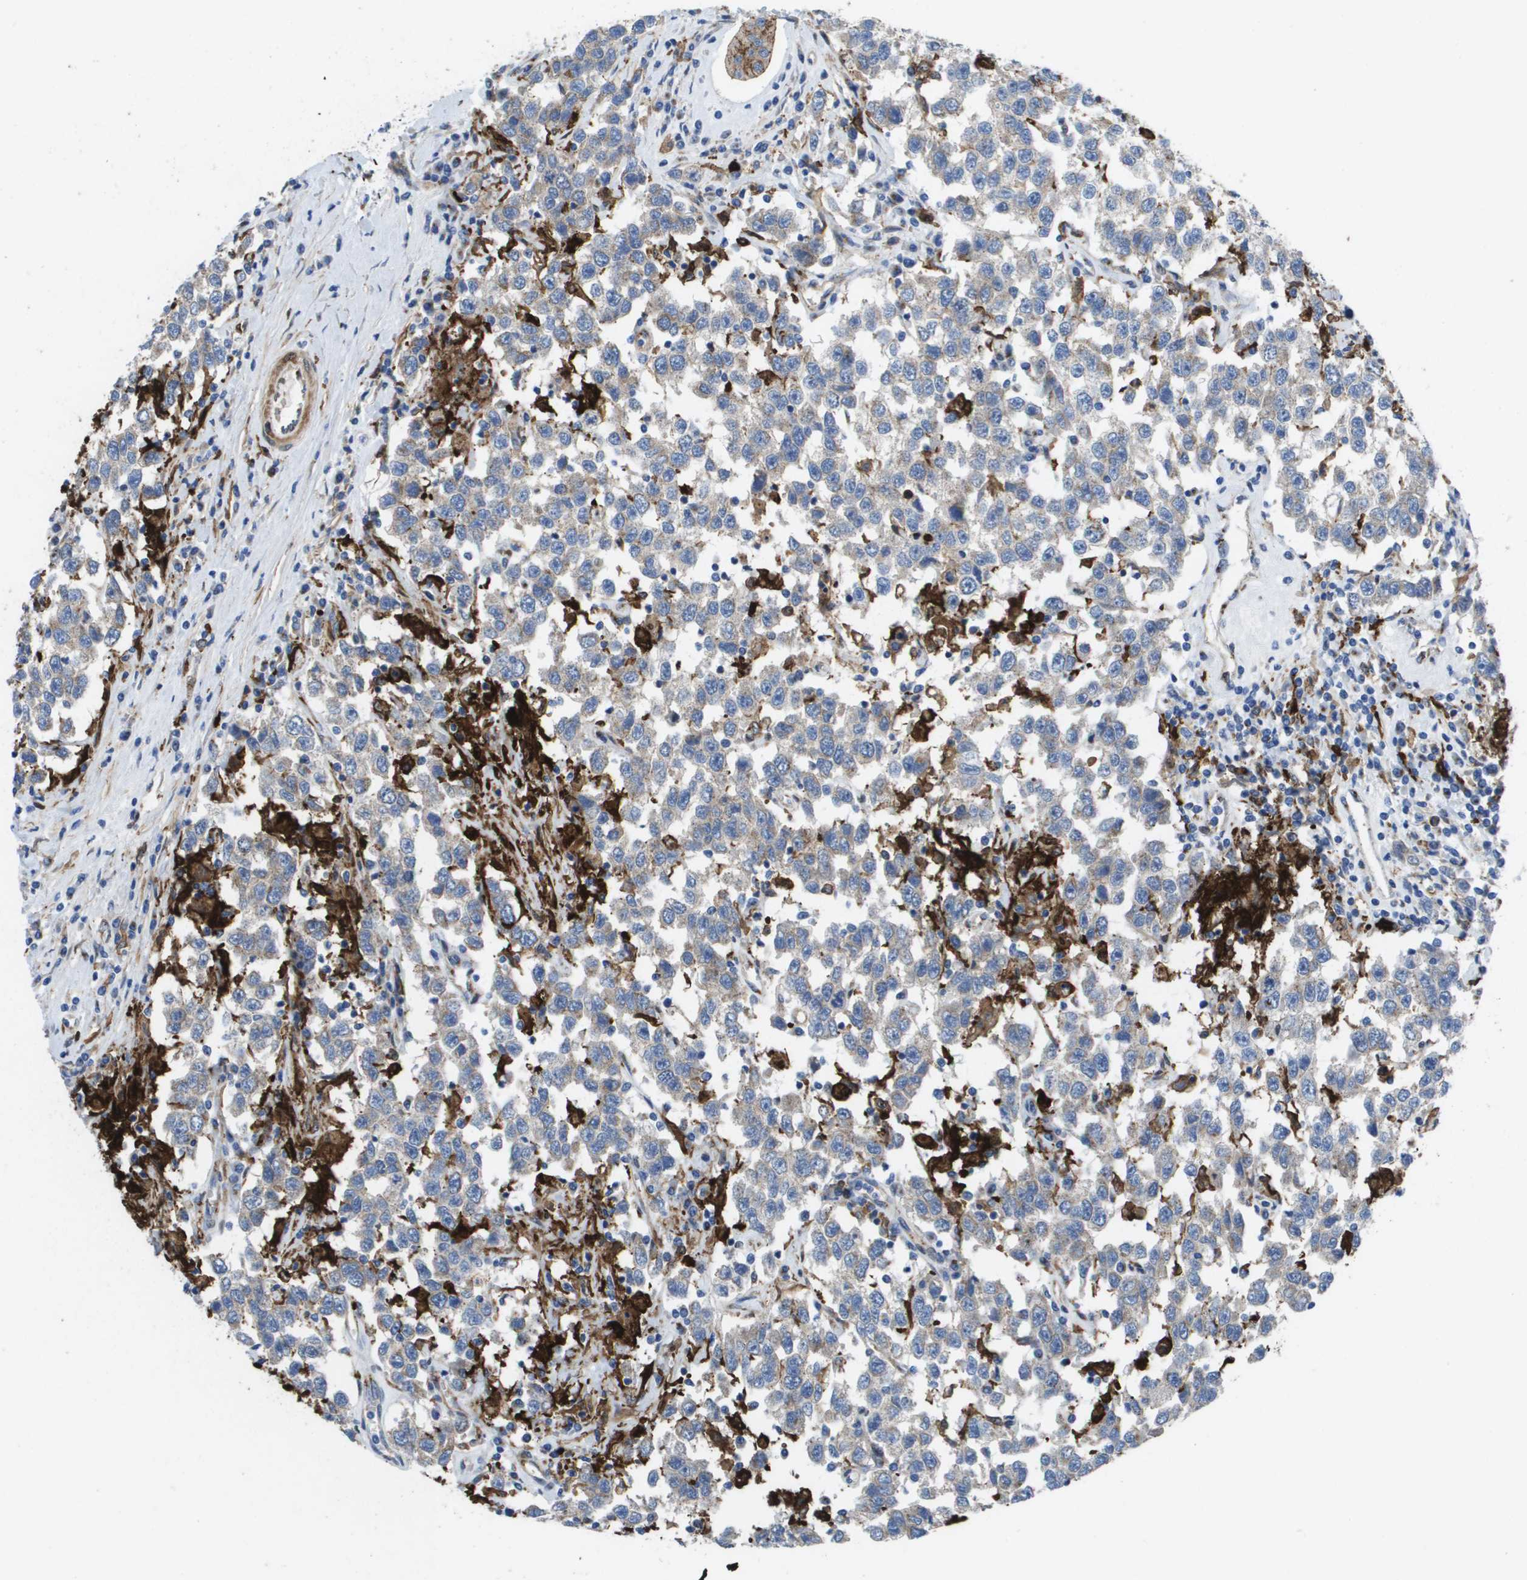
{"staining": {"intensity": "negative", "quantity": "none", "location": "none"}, "tissue": "testis cancer", "cell_type": "Tumor cells", "image_type": "cancer", "snomed": [{"axis": "morphology", "description": "Seminoma, NOS"}, {"axis": "topography", "description": "Testis"}], "caption": "Immunohistochemistry photomicrograph of neoplastic tissue: human testis seminoma stained with DAB shows no significant protein expression in tumor cells.", "gene": "SLC37A2", "patient": {"sex": "male", "age": 41}}